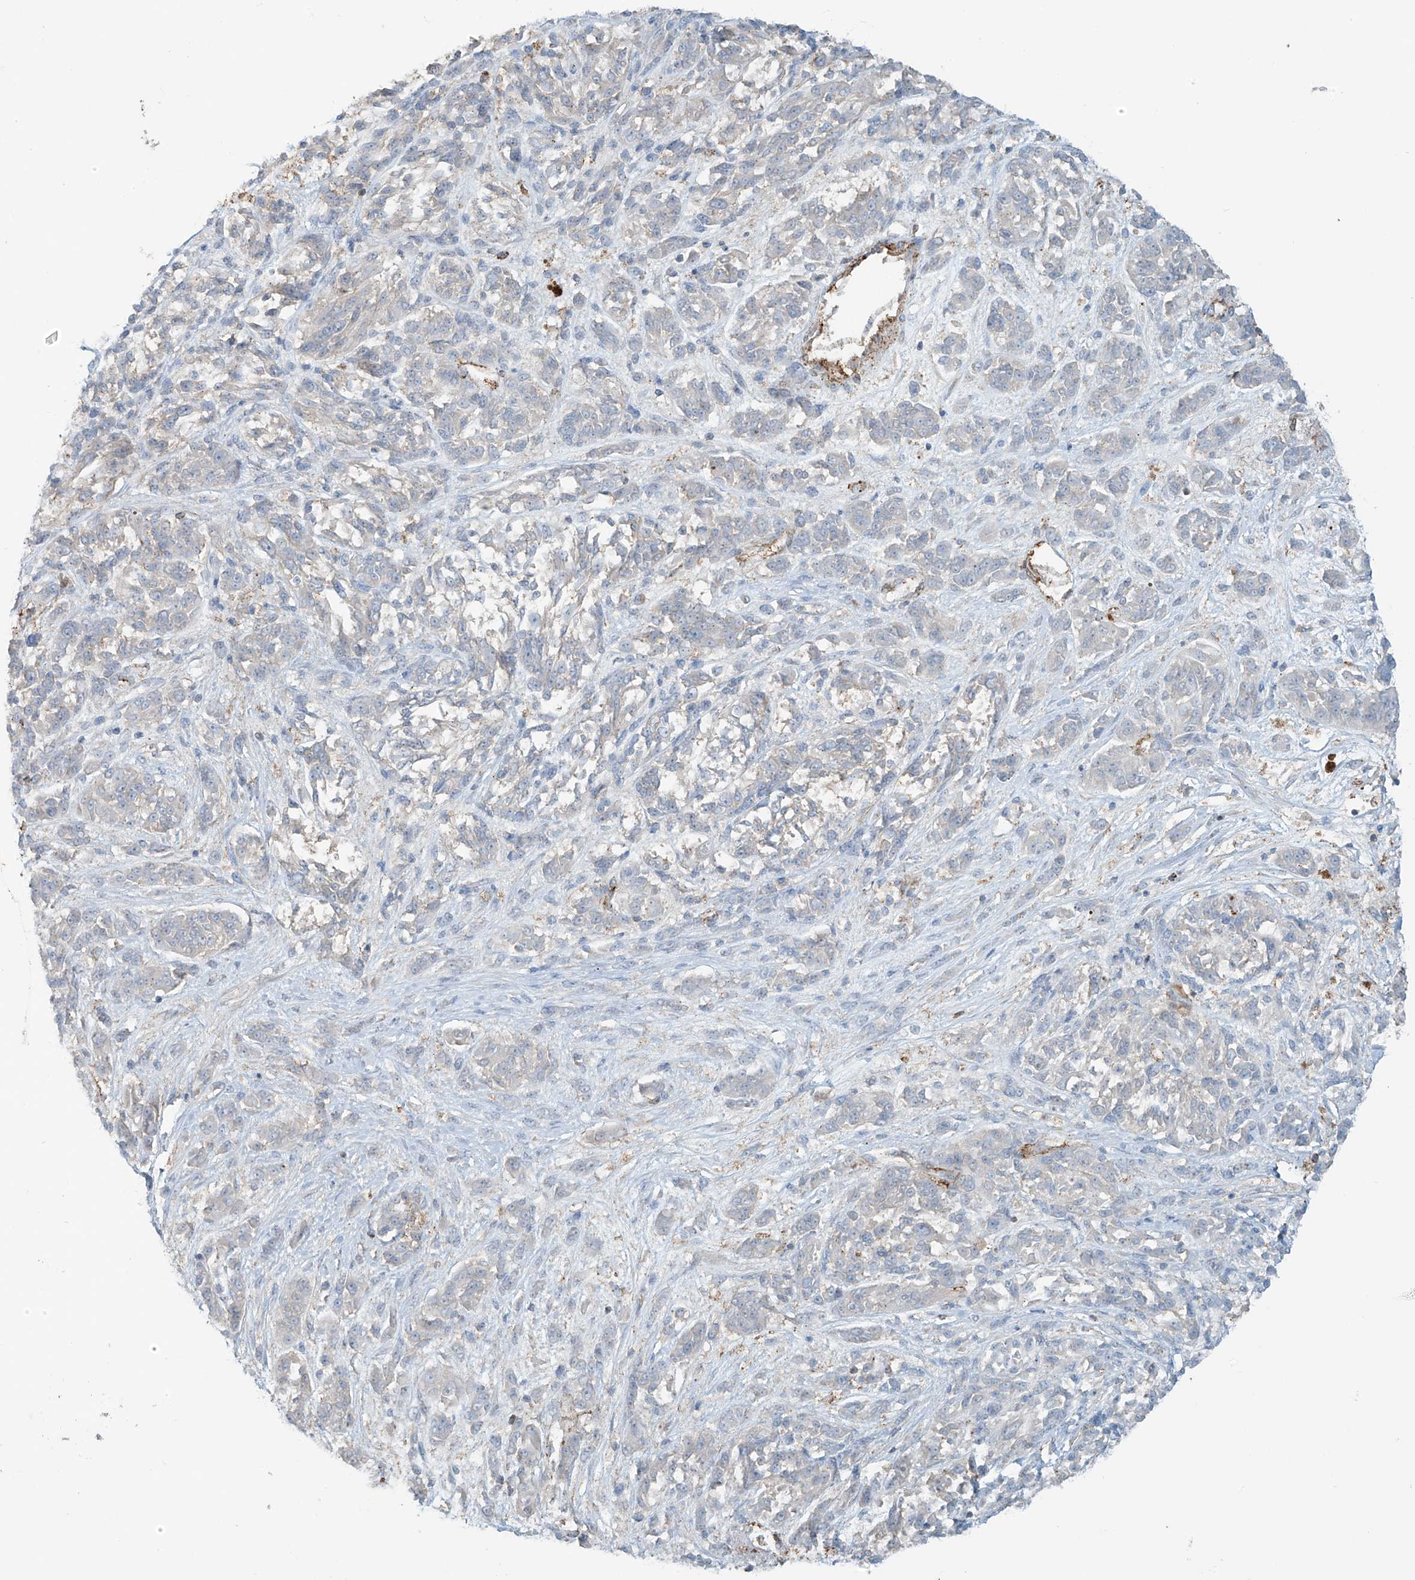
{"staining": {"intensity": "negative", "quantity": "none", "location": "none"}, "tissue": "melanoma", "cell_type": "Tumor cells", "image_type": "cancer", "snomed": [{"axis": "morphology", "description": "Malignant melanoma, NOS"}, {"axis": "topography", "description": "Skin"}], "caption": "Malignant melanoma stained for a protein using immunohistochemistry demonstrates no expression tumor cells.", "gene": "SLC9A2", "patient": {"sex": "male", "age": 53}}